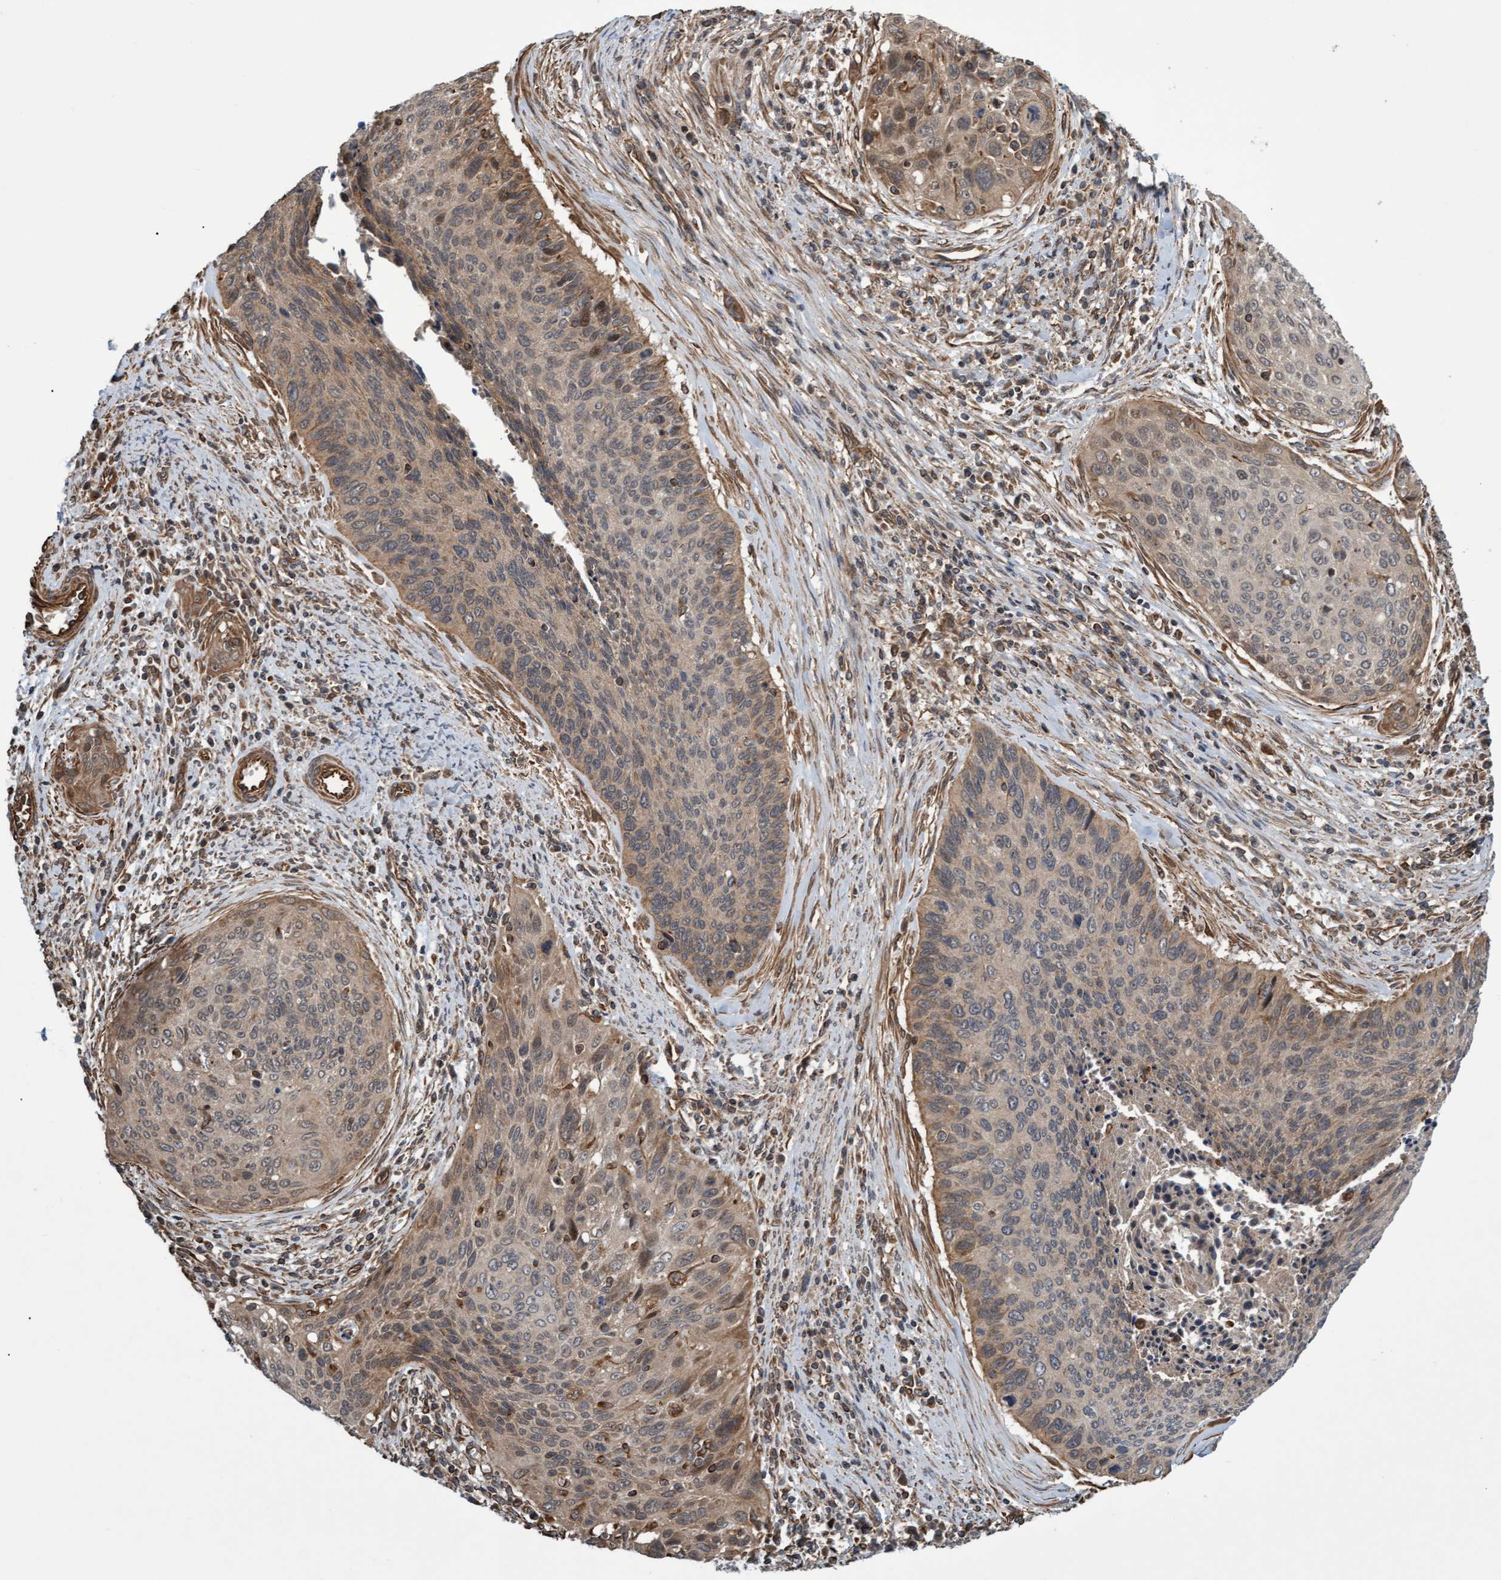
{"staining": {"intensity": "weak", "quantity": ">75%", "location": "cytoplasmic/membranous"}, "tissue": "cervical cancer", "cell_type": "Tumor cells", "image_type": "cancer", "snomed": [{"axis": "morphology", "description": "Squamous cell carcinoma, NOS"}, {"axis": "topography", "description": "Cervix"}], "caption": "There is low levels of weak cytoplasmic/membranous expression in tumor cells of squamous cell carcinoma (cervical), as demonstrated by immunohistochemical staining (brown color).", "gene": "TNFRSF10B", "patient": {"sex": "female", "age": 55}}